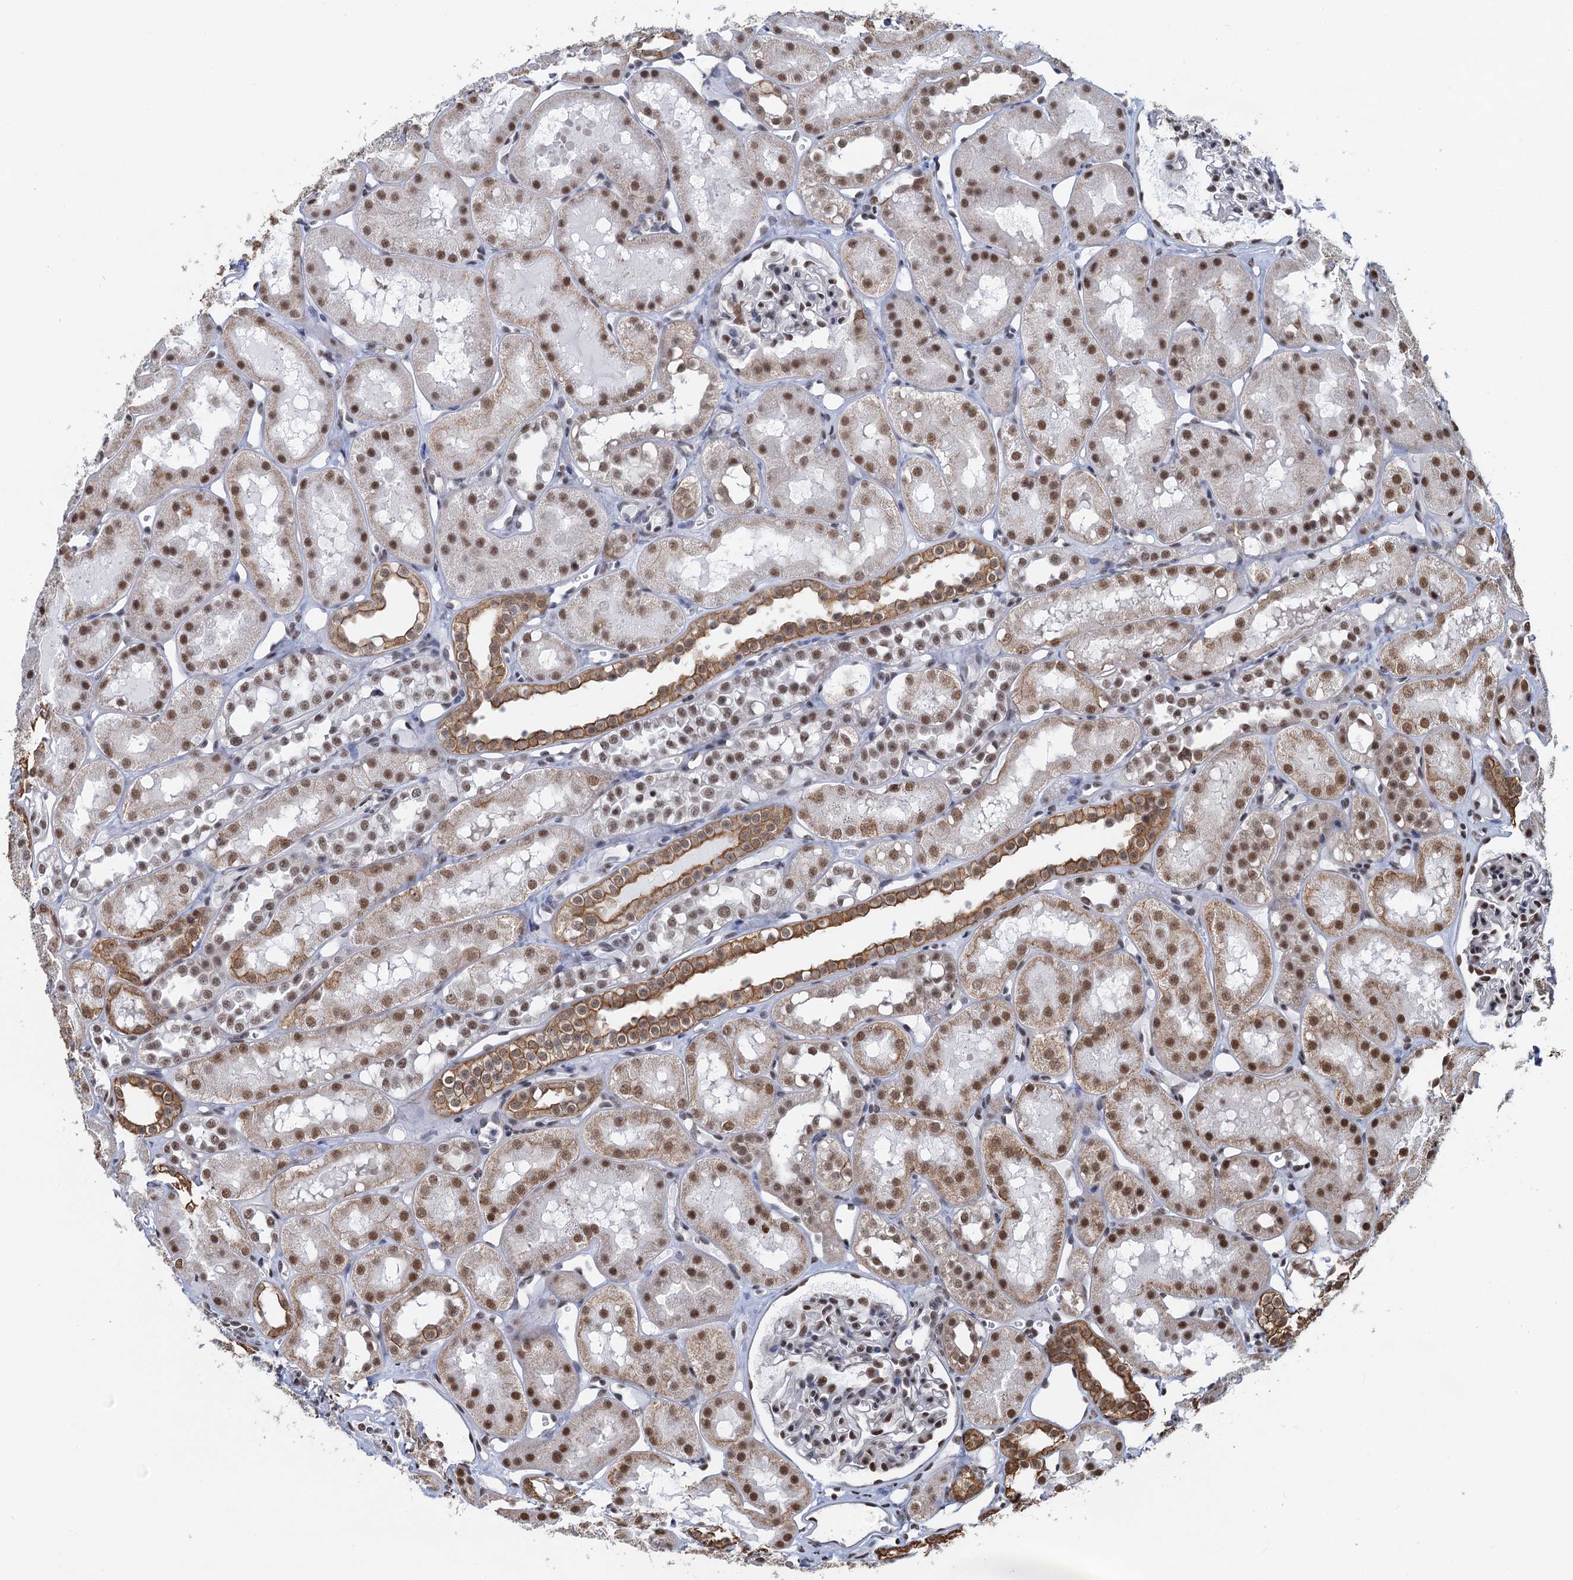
{"staining": {"intensity": "moderate", "quantity": "25%-75%", "location": "nuclear"}, "tissue": "kidney", "cell_type": "Cells in glomeruli", "image_type": "normal", "snomed": [{"axis": "morphology", "description": "Normal tissue, NOS"}, {"axis": "topography", "description": "Kidney"}], "caption": "Moderate nuclear expression for a protein is identified in approximately 25%-75% of cells in glomeruli of normal kidney using IHC.", "gene": "ZNF609", "patient": {"sex": "male", "age": 16}}